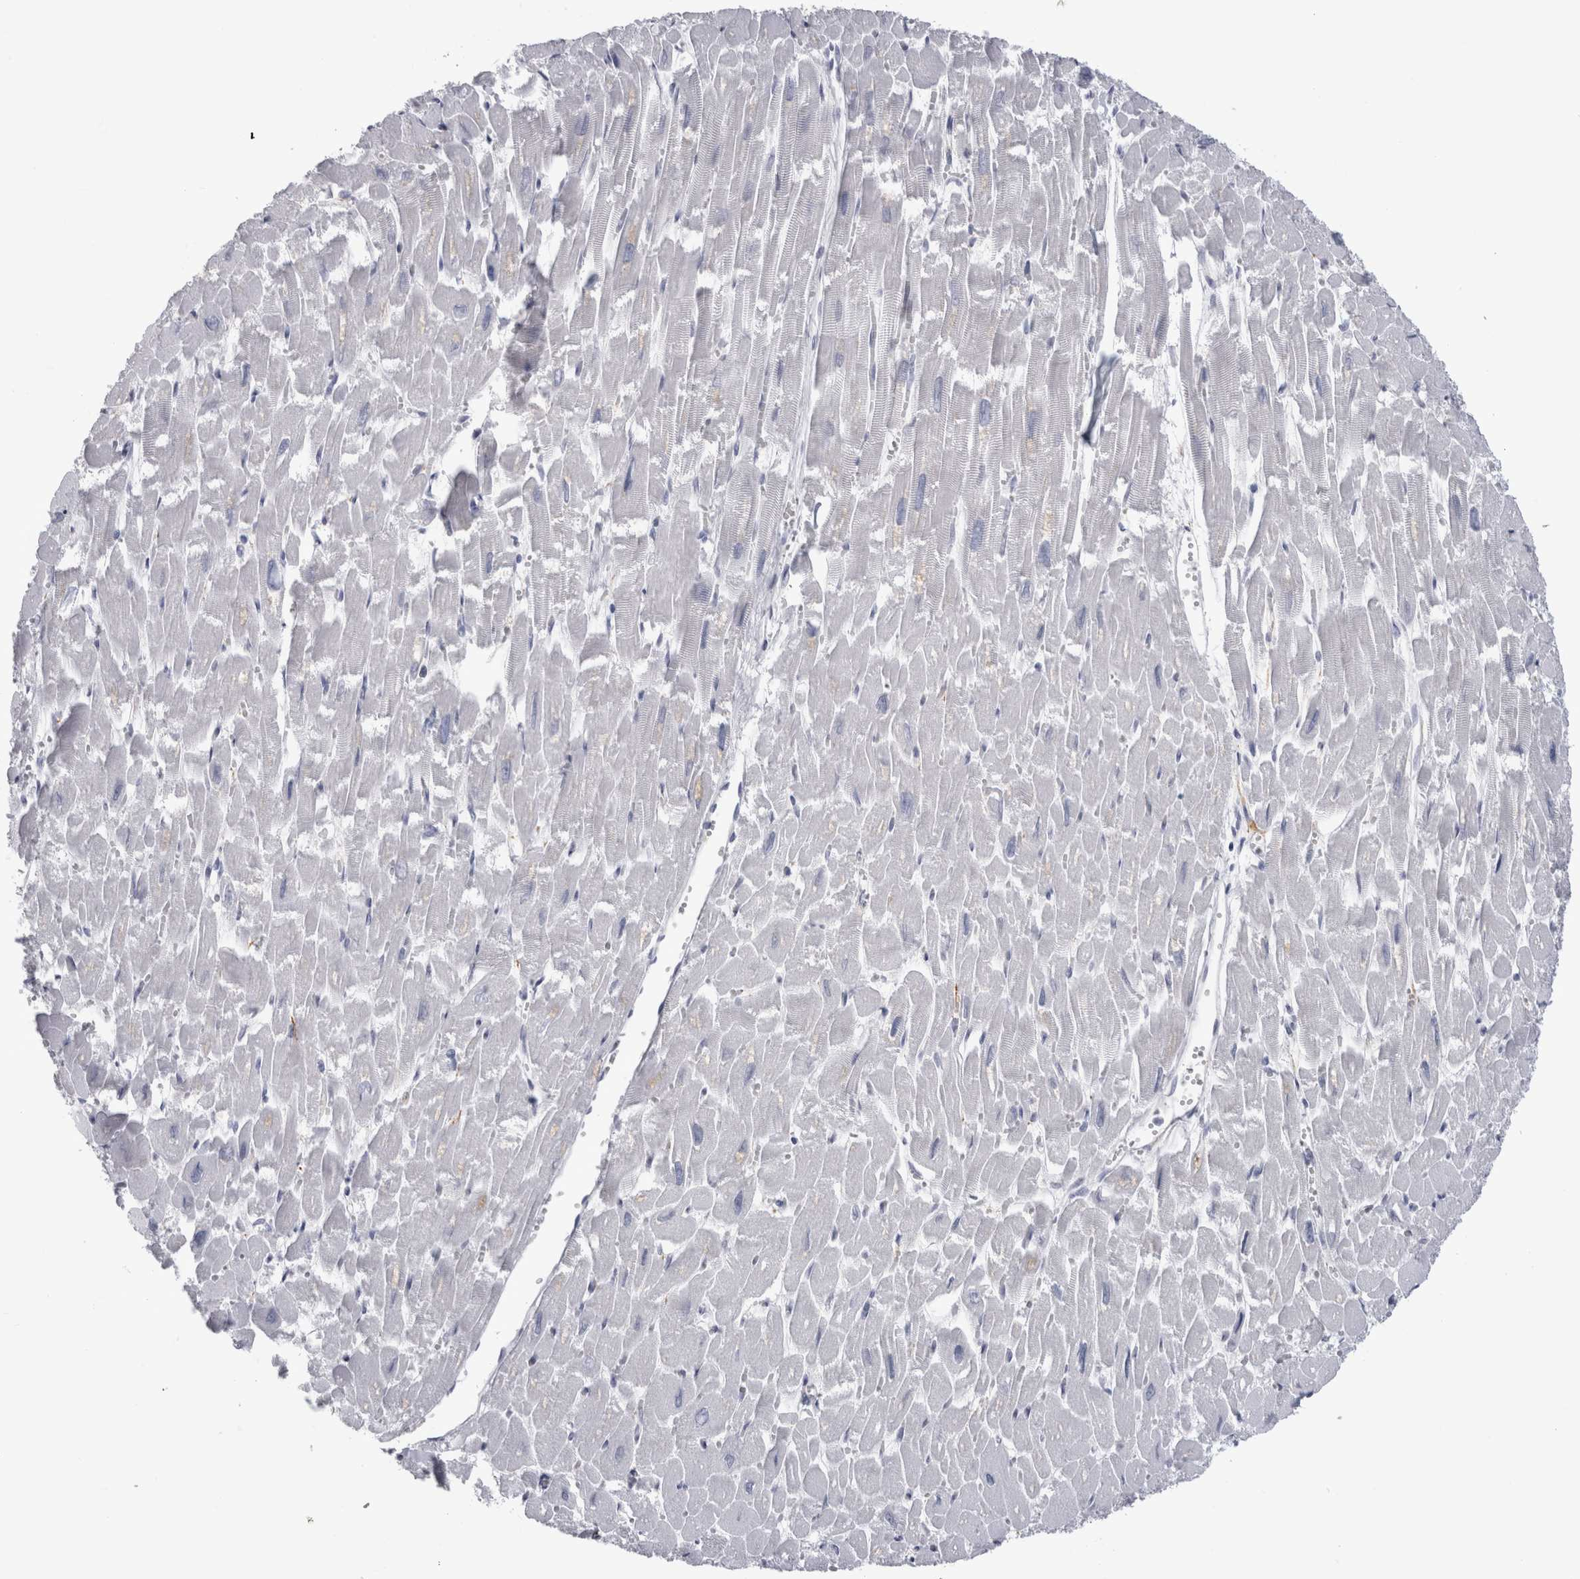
{"staining": {"intensity": "negative", "quantity": "none", "location": "none"}, "tissue": "heart muscle", "cell_type": "Cardiomyocytes", "image_type": "normal", "snomed": [{"axis": "morphology", "description": "Normal tissue, NOS"}, {"axis": "topography", "description": "Heart"}], "caption": "Cardiomyocytes show no significant positivity in benign heart muscle. The staining was performed using DAB to visualize the protein expression in brown, while the nuclei were stained in blue with hematoxylin (Magnification: 20x).", "gene": "ACOT7", "patient": {"sex": "male", "age": 54}}